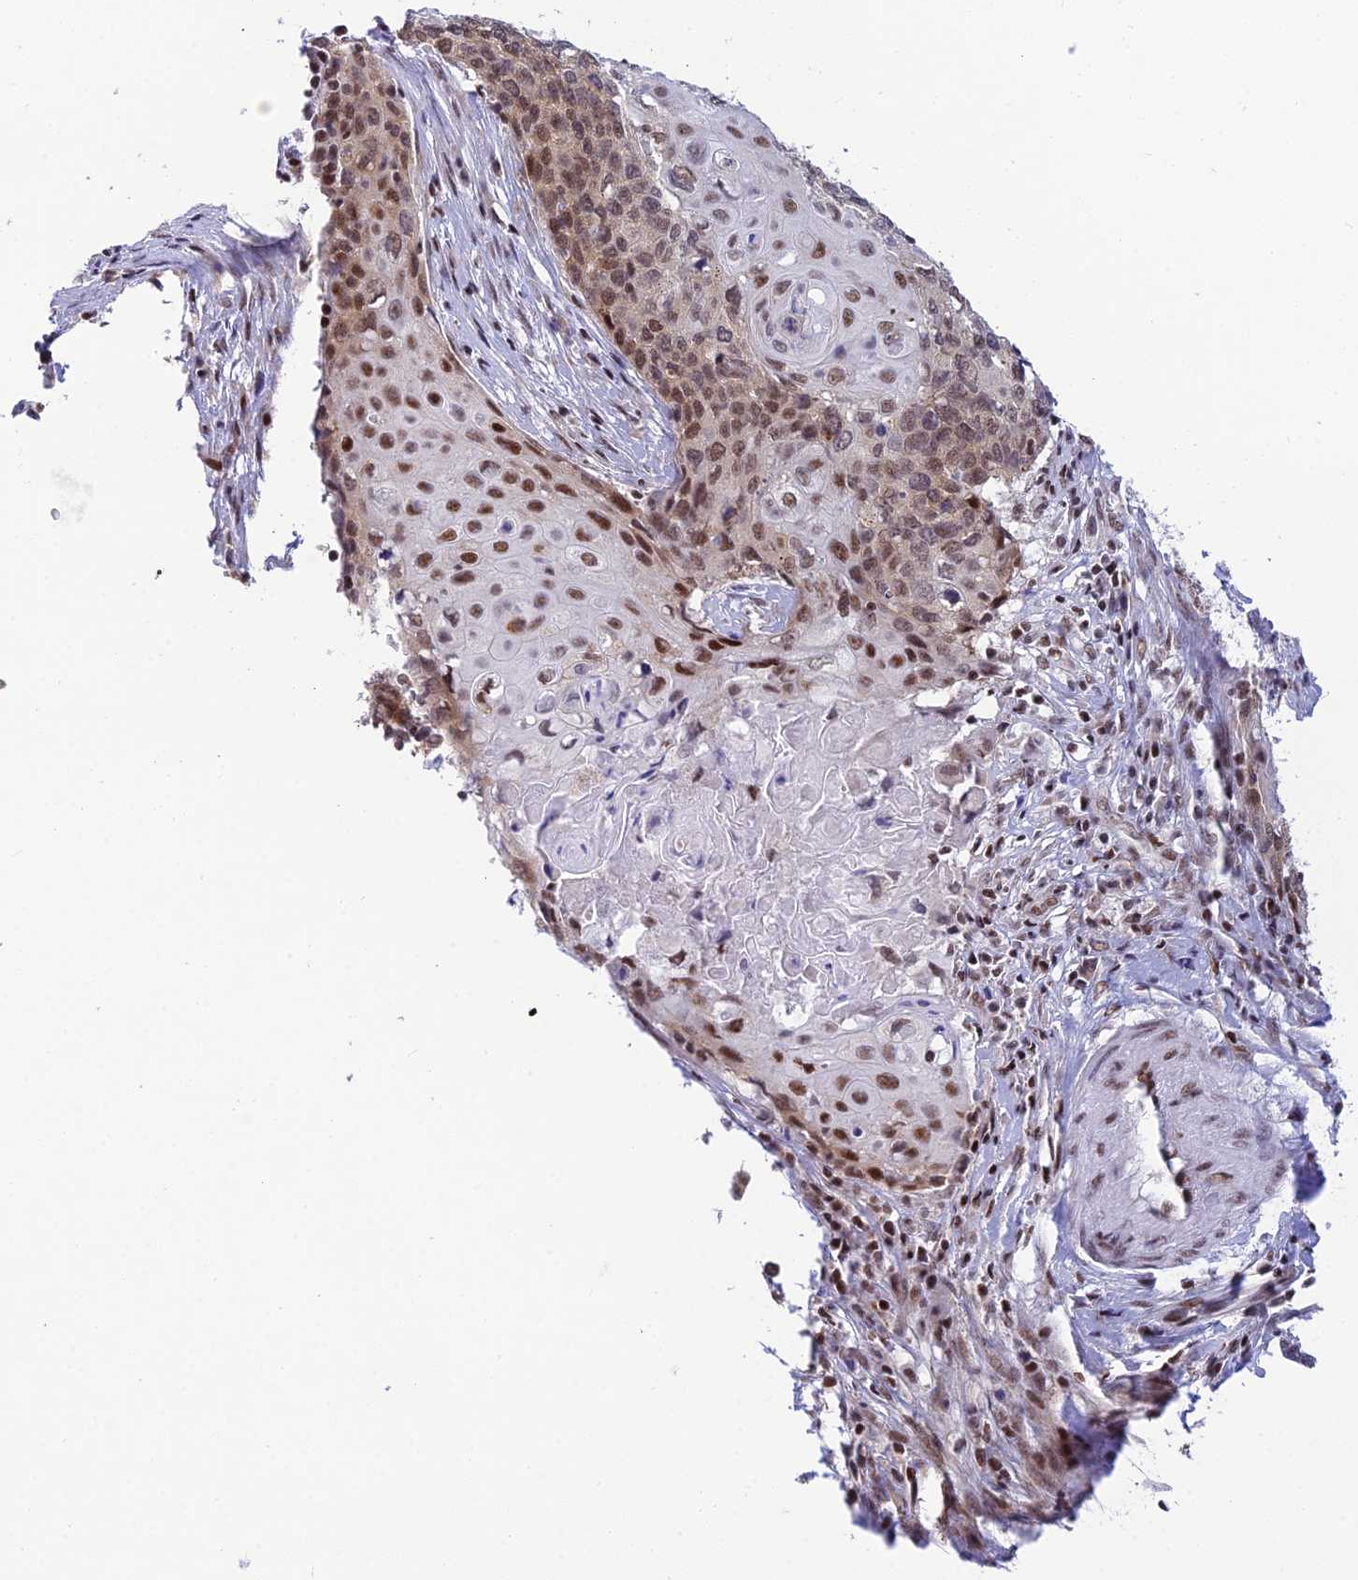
{"staining": {"intensity": "moderate", "quantity": ">75%", "location": "nuclear"}, "tissue": "cervical cancer", "cell_type": "Tumor cells", "image_type": "cancer", "snomed": [{"axis": "morphology", "description": "Squamous cell carcinoma, NOS"}, {"axis": "topography", "description": "Cervix"}], "caption": "Tumor cells reveal moderate nuclear staining in approximately >75% of cells in cervical squamous cell carcinoma. The staining was performed using DAB to visualize the protein expression in brown, while the nuclei were stained in blue with hematoxylin (Magnification: 20x).", "gene": "USP22", "patient": {"sex": "female", "age": 39}}